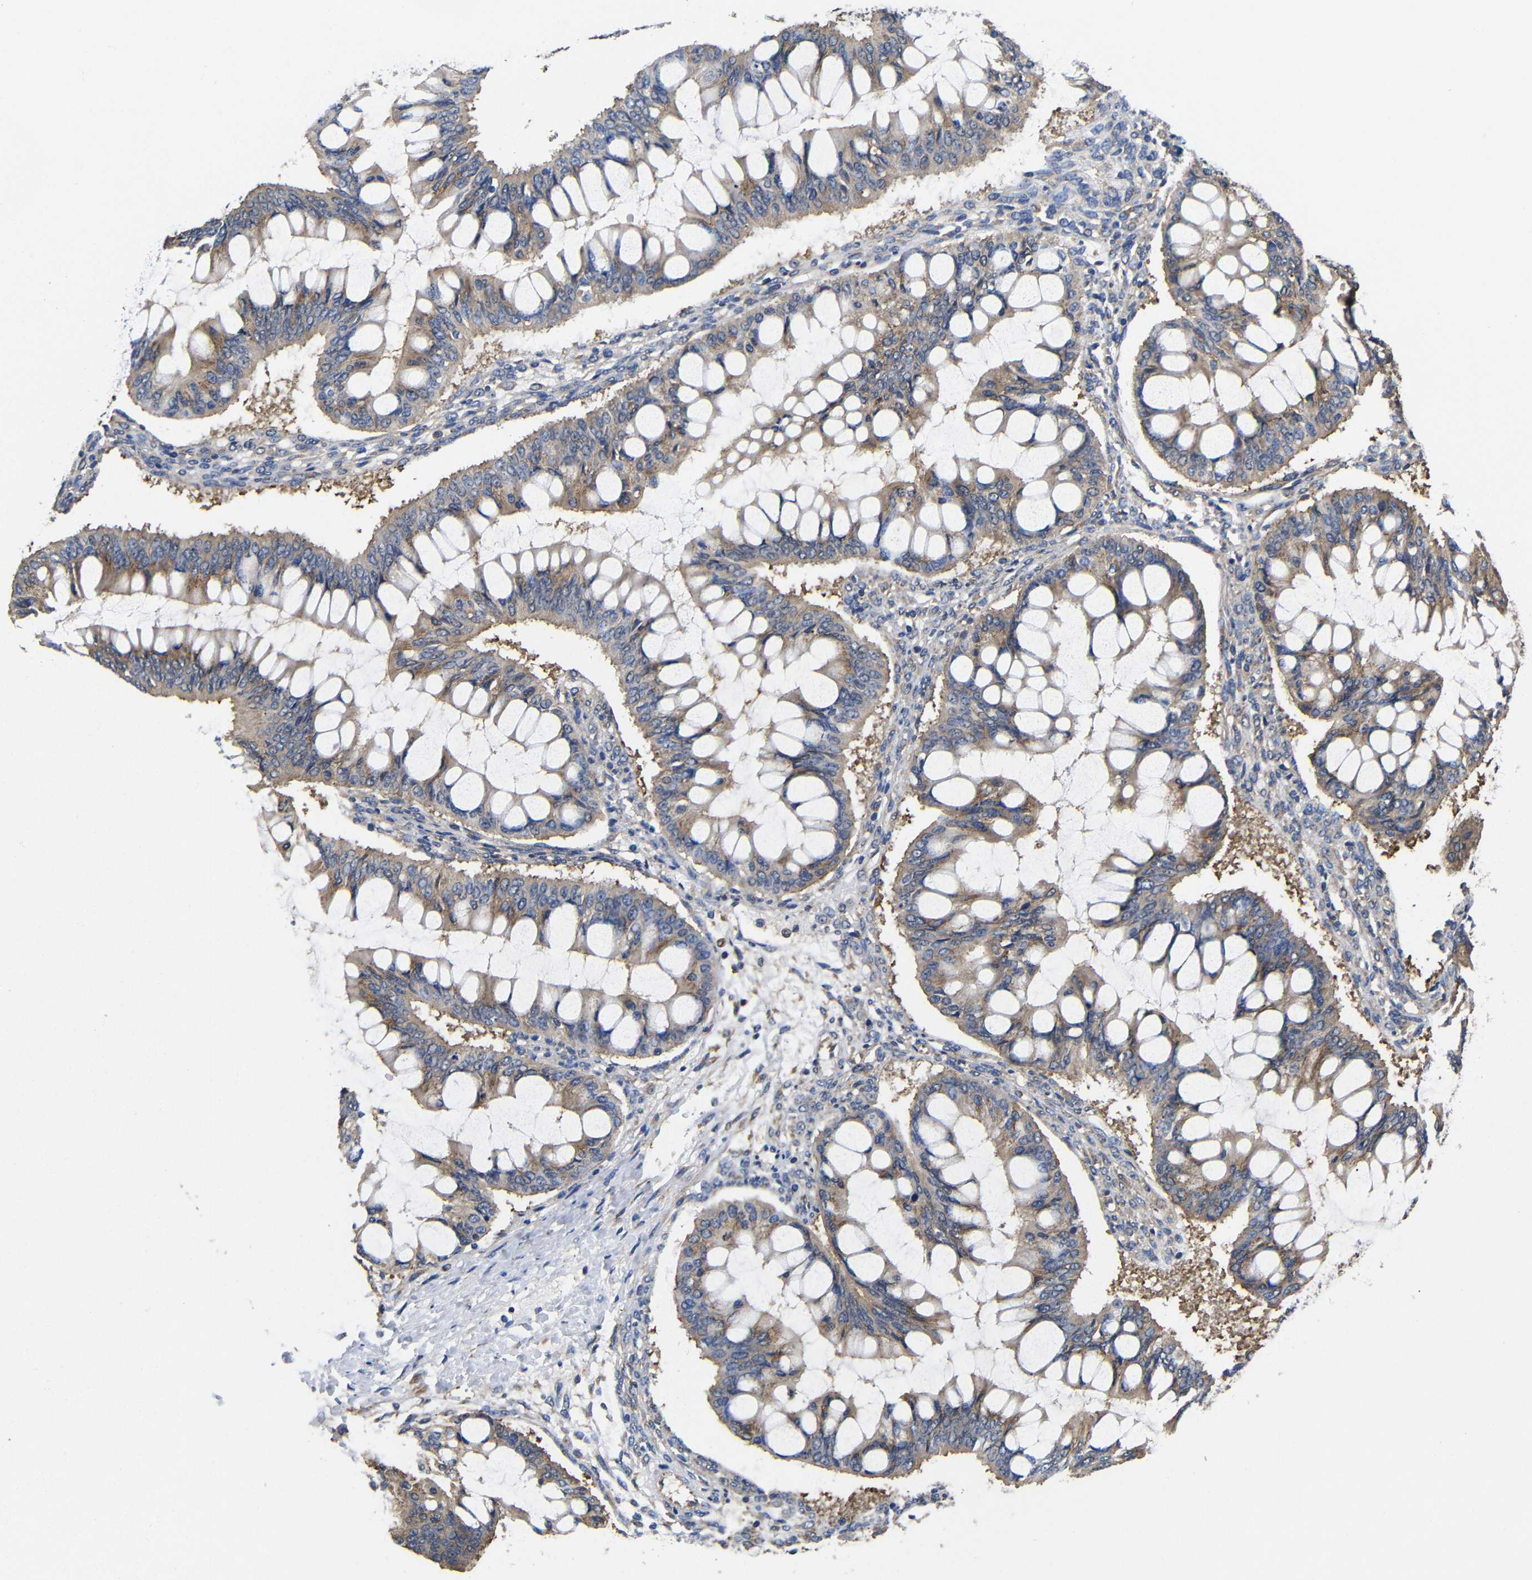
{"staining": {"intensity": "weak", "quantity": ">75%", "location": "cytoplasmic/membranous"}, "tissue": "ovarian cancer", "cell_type": "Tumor cells", "image_type": "cancer", "snomed": [{"axis": "morphology", "description": "Cystadenocarcinoma, mucinous, NOS"}, {"axis": "topography", "description": "Ovary"}], "caption": "Protein staining shows weak cytoplasmic/membranous expression in about >75% of tumor cells in ovarian cancer. (Brightfield microscopy of DAB IHC at high magnification).", "gene": "LRRCC1", "patient": {"sex": "female", "age": 73}}